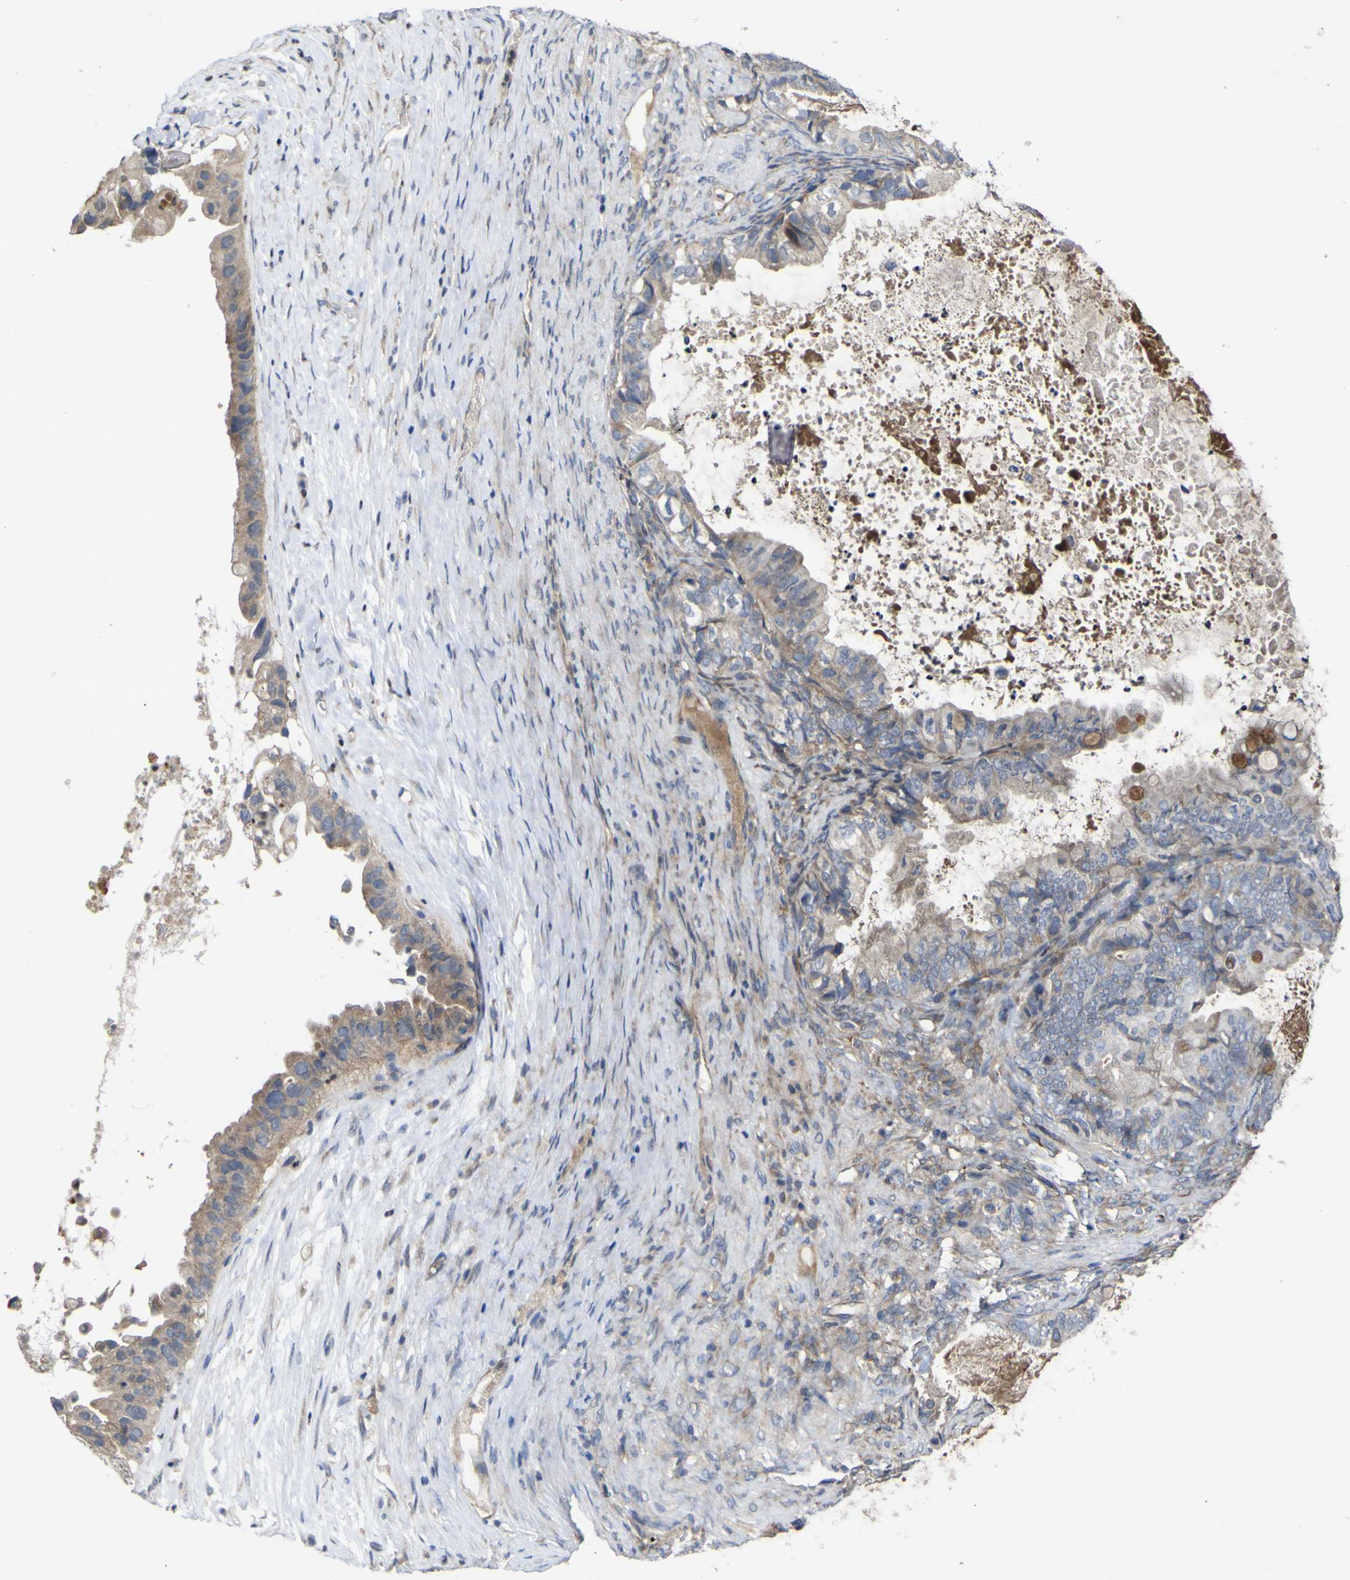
{"staining": {"intensity": "weak", "quantity": ">75%", "location": "cytoplasmic/membranous"}, "tissue": "ovarian cancer", "cell_type": "Tumor cells", "image_type": "cancer", "snomed": [{"axis": "morphology", "description": "Cystadenocarcinoma, mucinous, NOS"}, {"axis": "topography", "description": "Ovary"}], "caption": "Ovarian cancer (mucinous cystadenocarcinoma) tissue exhibits weak cytoplasmic/membranous staining in approximately >75% of tumor cells, visualized by immunohistochemistry.", "gene": "IRAK2", "patient": {"sex": "female", "age": 80}}